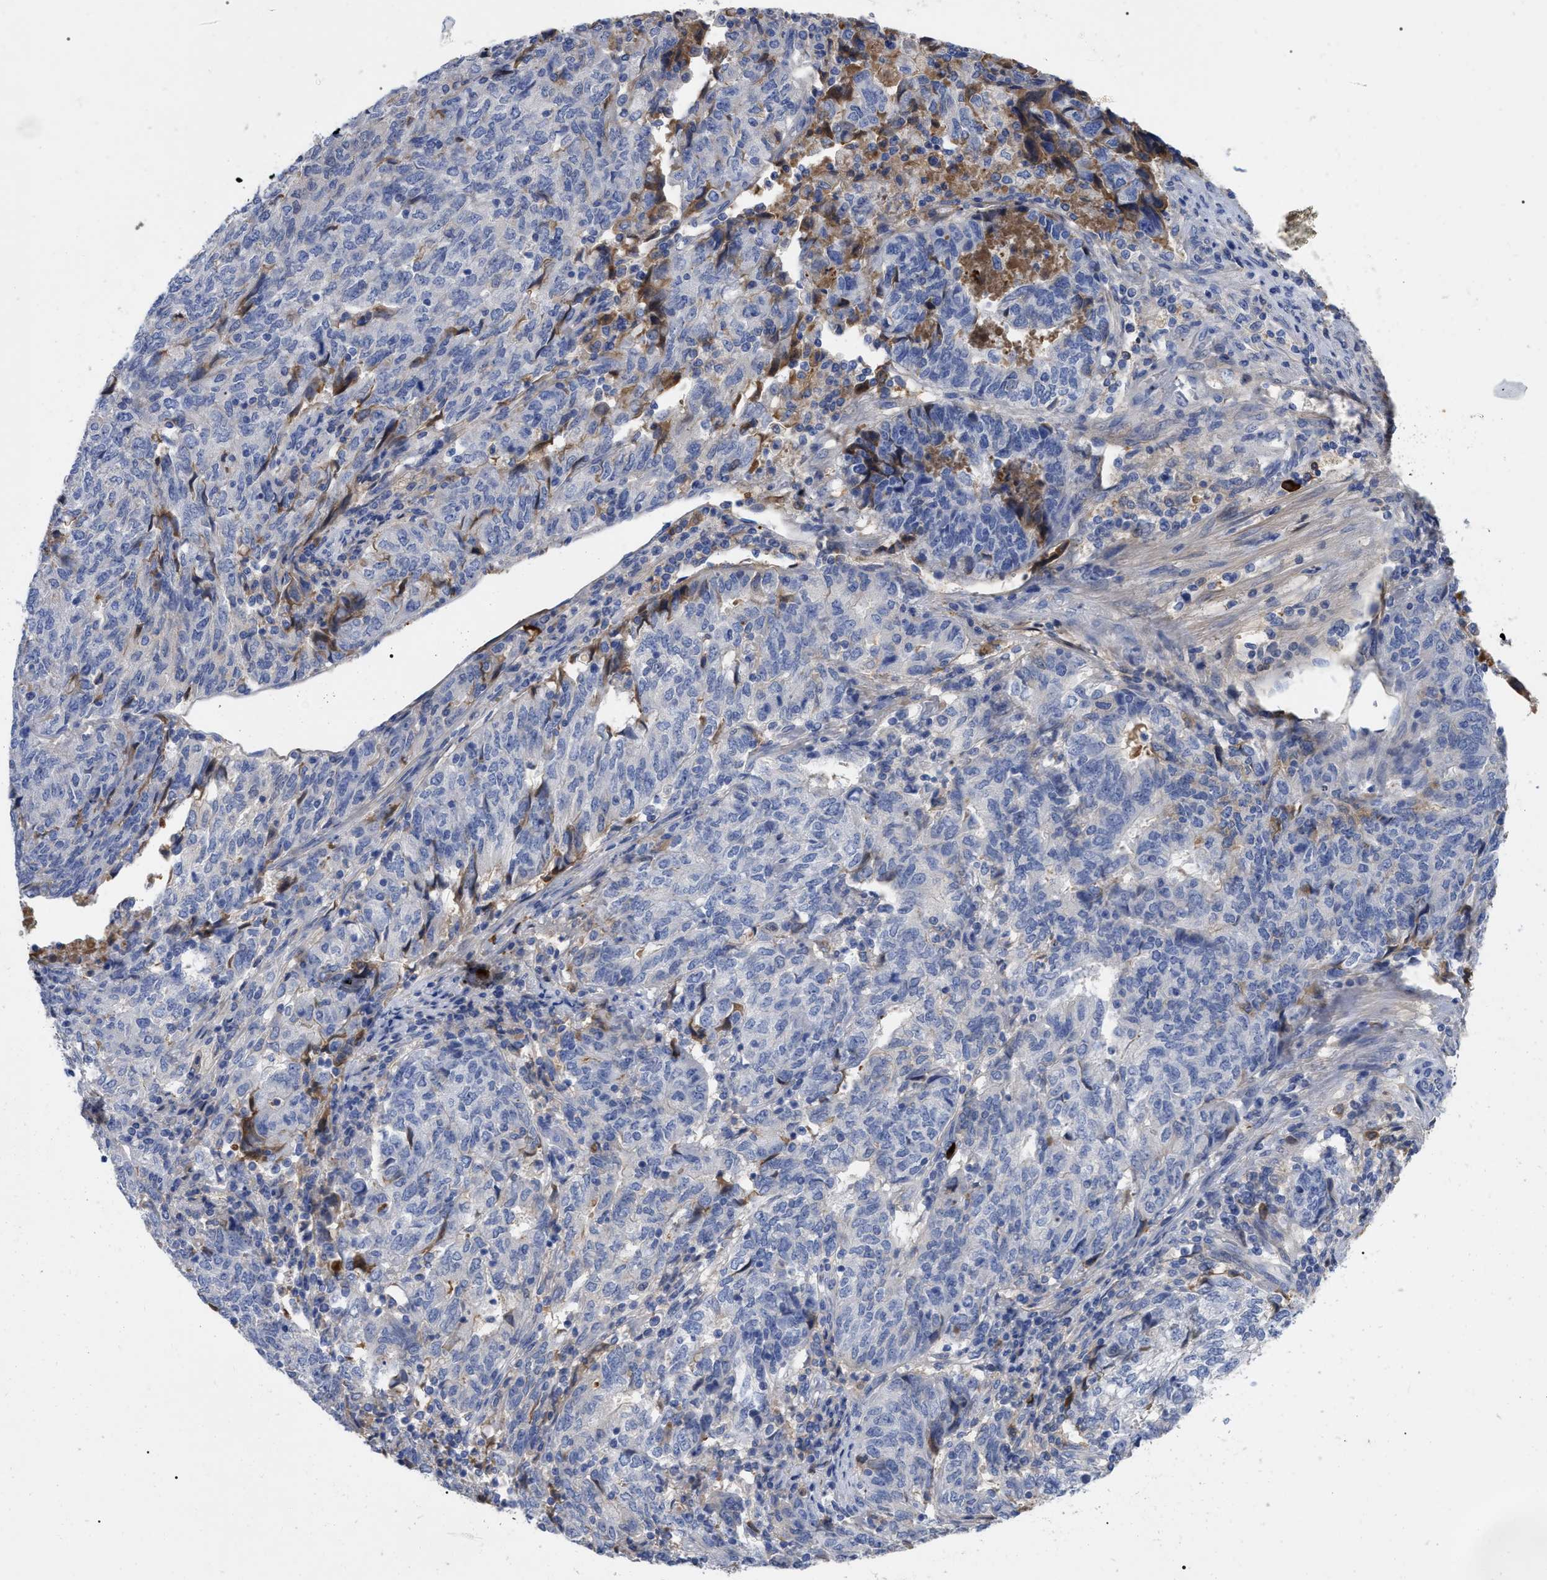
{"staining": {"intensity": "weak", "quantity": "<25%", "location": "cytoplasmic/membranous"}, "tissue": "endometrial cancer", "cell_type": "Tumor cells", "image_type": "cancer", "snomed": [{"axis": "morphology", "description": "Adenocarcinoma, NOS"}, {"axis": "topography", "description": "Endometrium"}], "caption": "There is no significant expression in tumor cells of endometrial cancer (adenocarcinoma).", "gene": "IGHV5-51", "patient": {"sex": "female", "age": 80}}